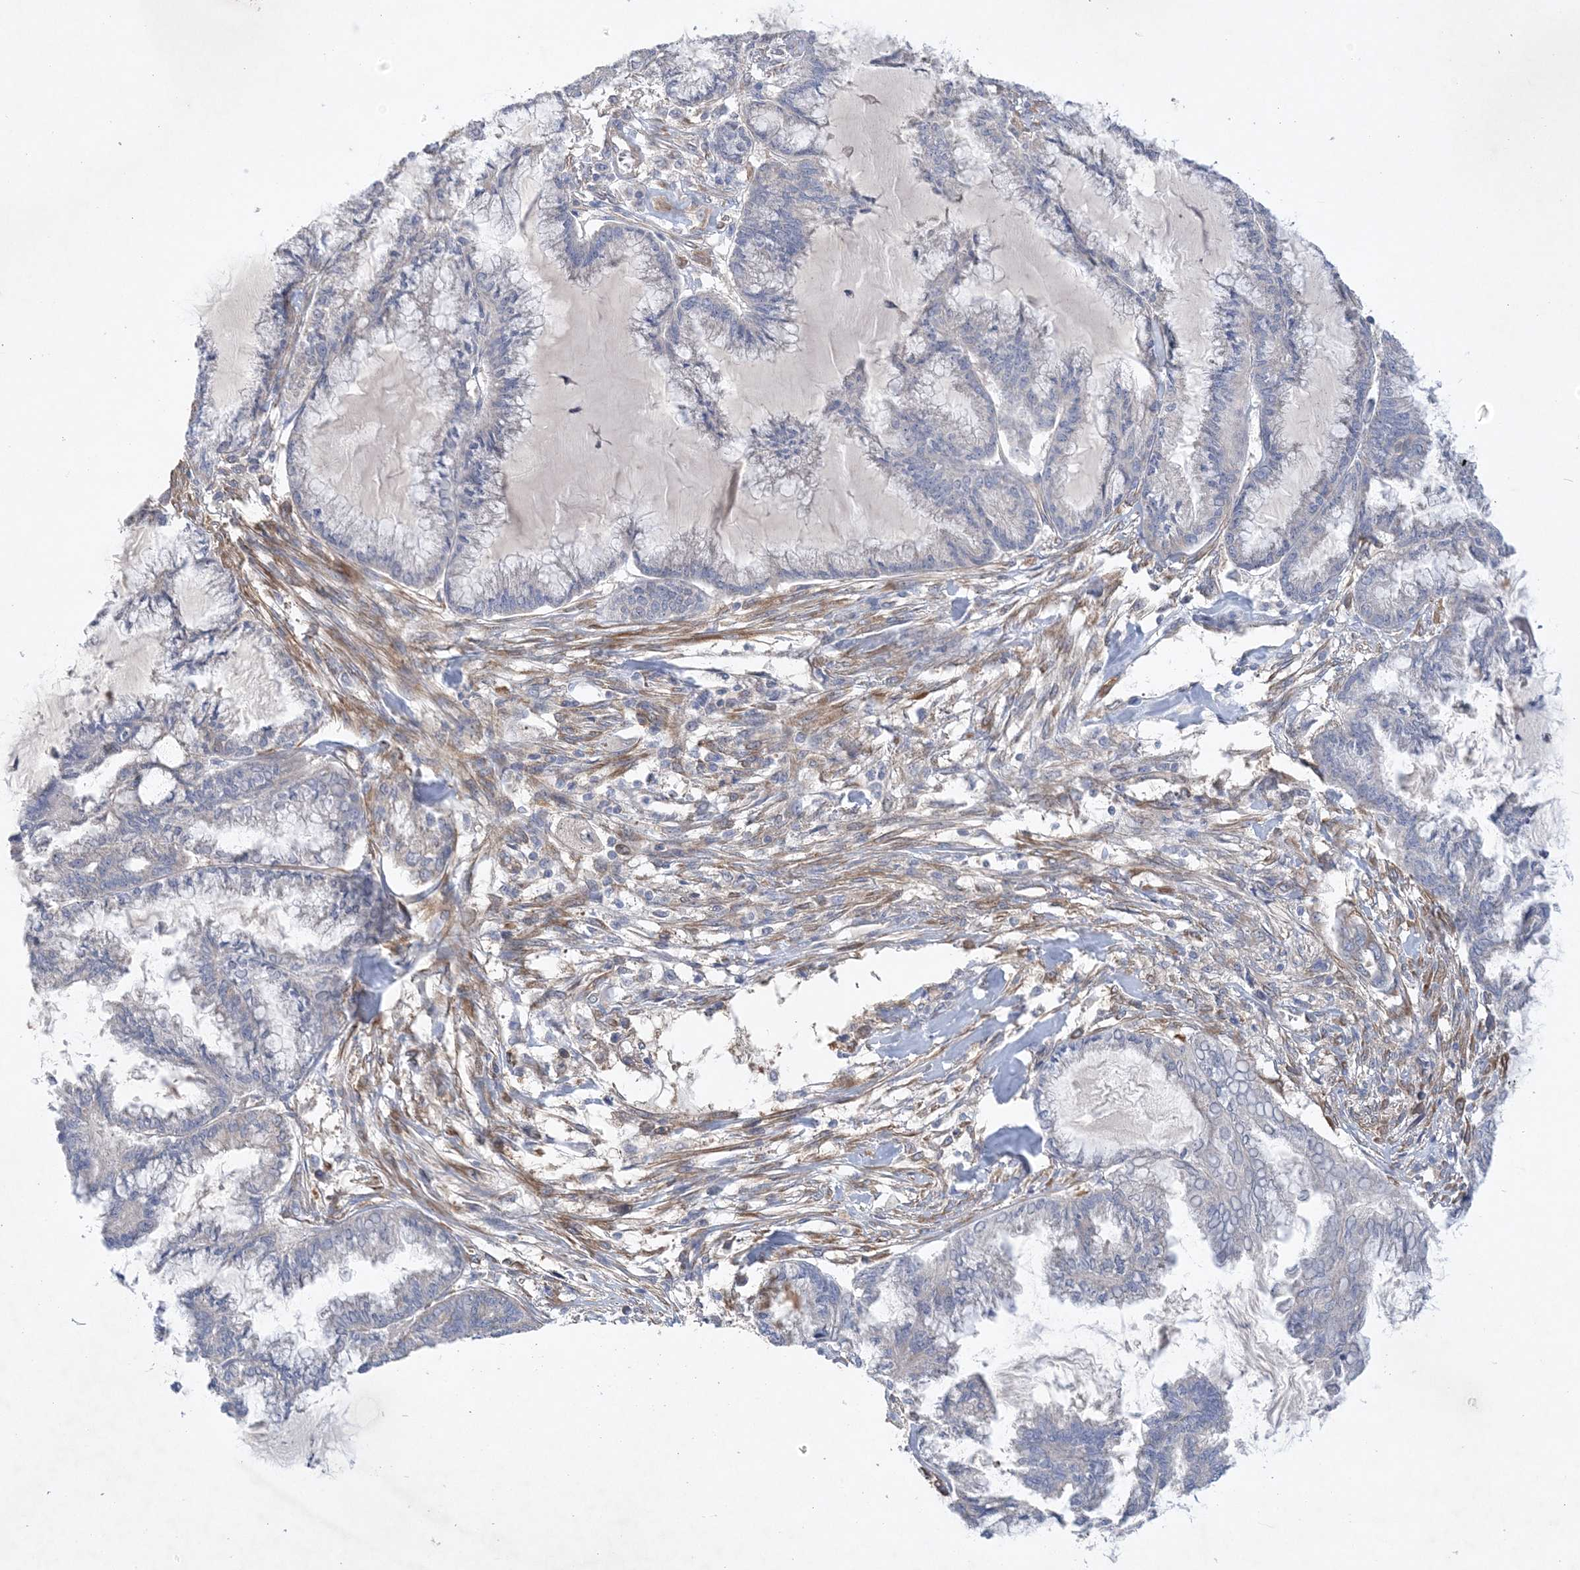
{"staining": {"intensity": "negative", "quantity": "none", "location": "none"}, "tissue": "endometrial cancer", "cell_type": "Tumor cells", "image_type": "cancer", "snomed": [{"axis": "morphology", "description": "Adenocarcinoma, NOS"}, {"axis": "topography", "description": "Endometrium"}], "caption": "This is an IHC micrograph of human adenocarcinoma (endometrial). There is no expression in tumor cells.", "gene": "MAP4K5", "patient": {"sex": "female", "age": 86}}